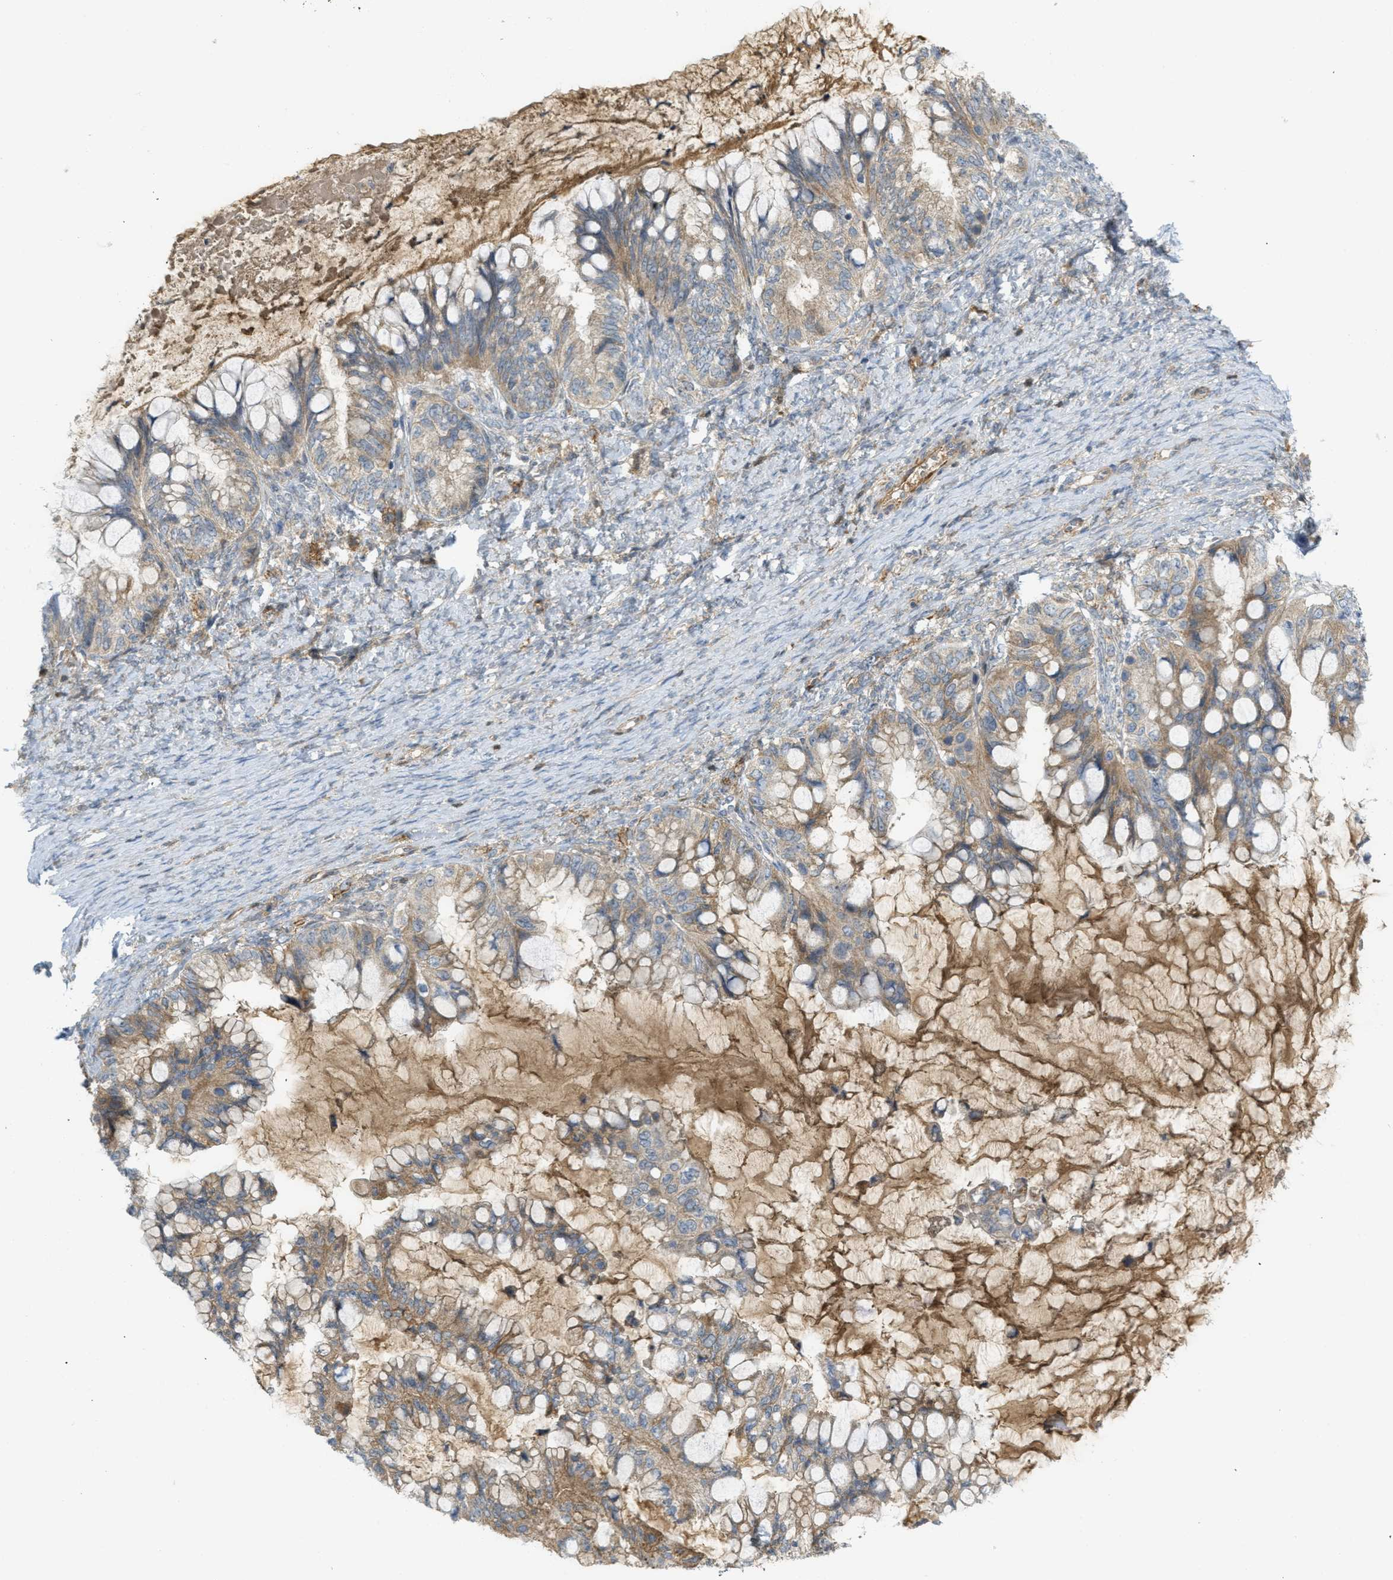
{"staining": {"intensity": "weak", "quantity": ">75%", "location": "cytoplasmic/membranous"}, "tissue": "ovarian cancer", "cell_type": "Tumor cells", "image_type": "cancer", "snomed": [{"axis": "morphology", "description": "Cystadenocarcinoma, mucinous, NOS"}, {"axis": "topography", "description": "Ovary"}], "caption": "A histopathology image showing weak cytoplasmic/membranous staining in about >75% of tumor cells in ovarian mucinous cystadenocarcinoma, as visualized by brown immunohistochemical staining.", "gene": "PROC", "patient": {"sex": "female", "age": 80}}